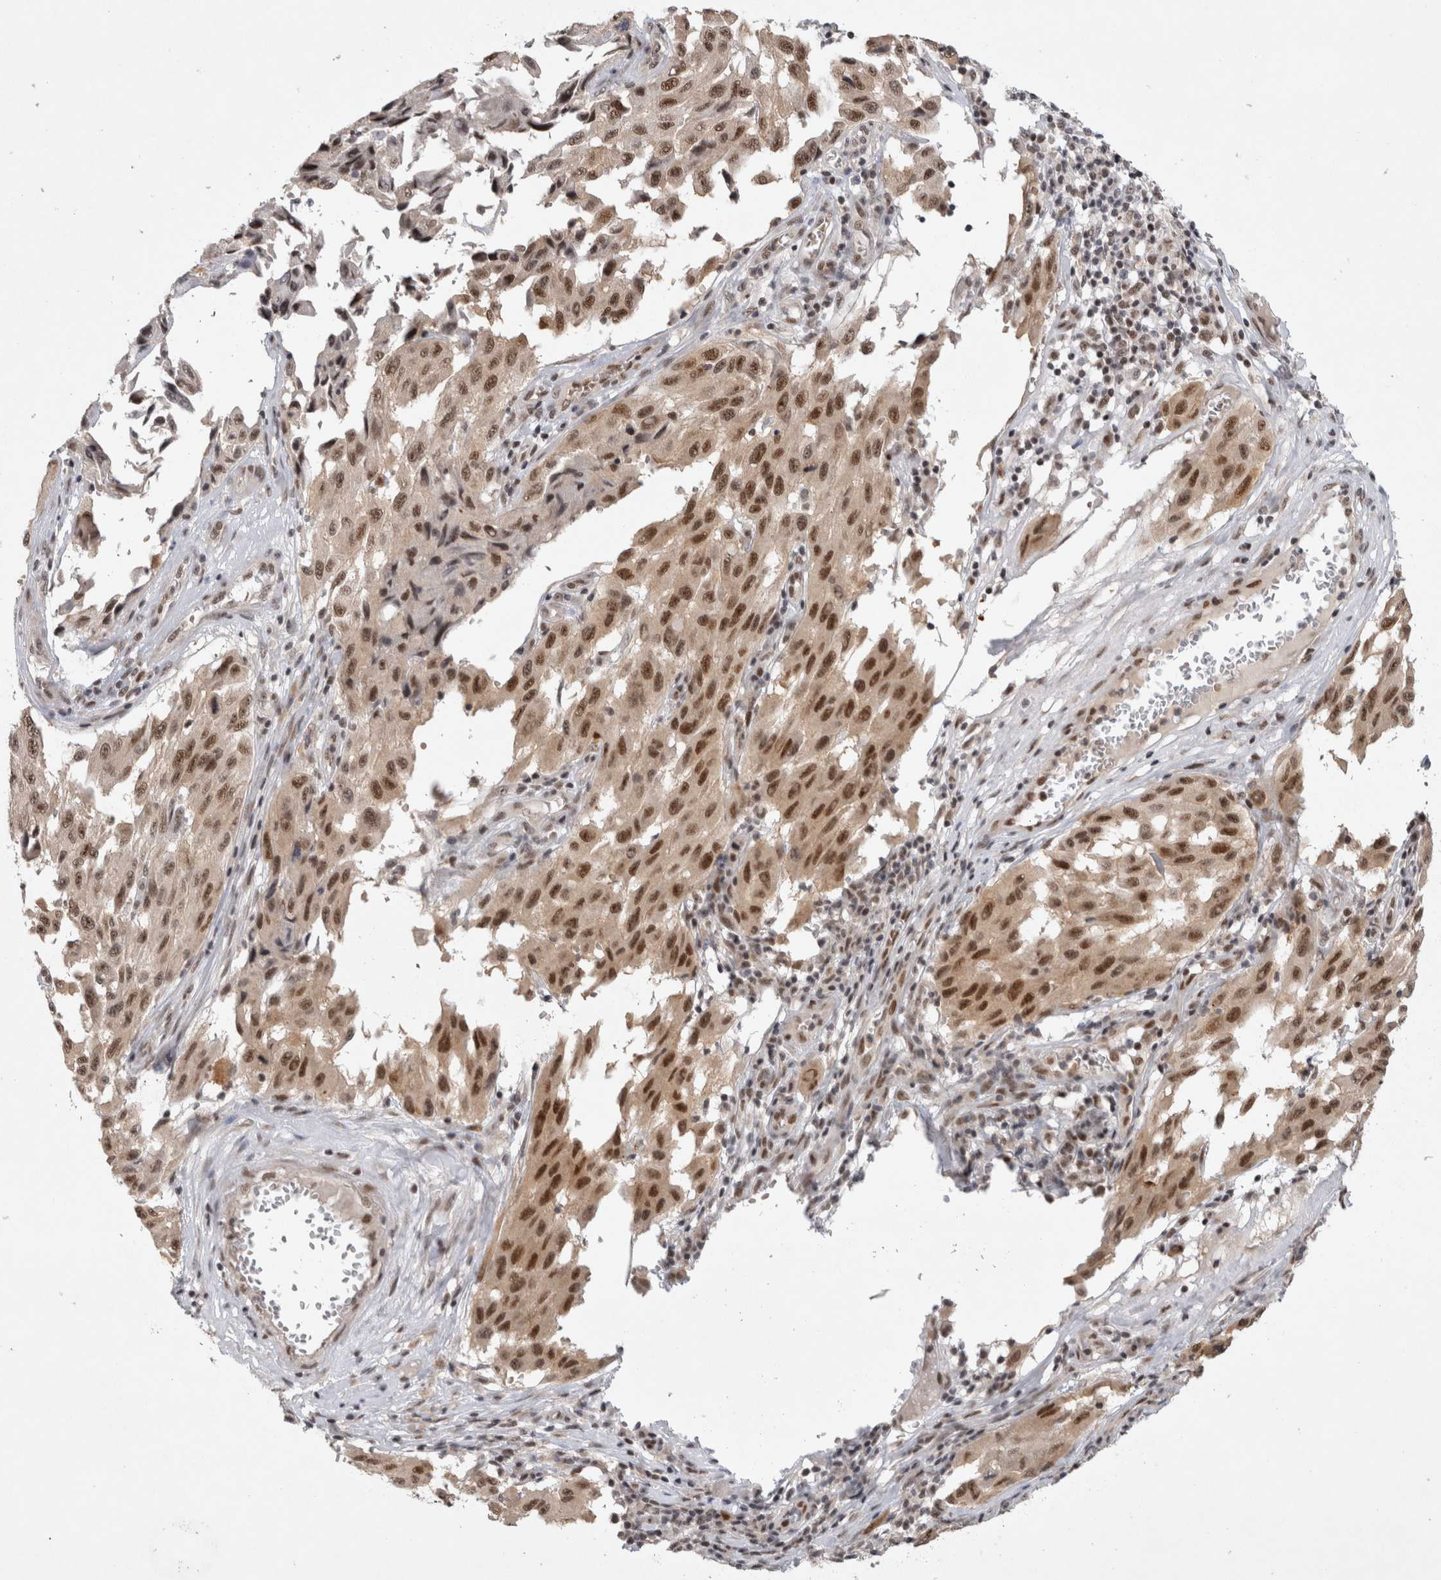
{"staining": {"intensity": "moderate", "quantity": ">75%", "location": "nuclear"}, "tissue": "melanoma", "cell_type": "Tumor cells", "image_type": "cancer", "snomed": [{"axis": "morphology", "description": "Malignant melanoma, NOS"}, {"axis": "topography", "description": "Skin"}], "caption": "An image of human melanoma stained for a protein shows moderate nuclear brown staining in tumor cells.", "gene": "HESX1", "patient": {"sex": "male", "age": 30}}